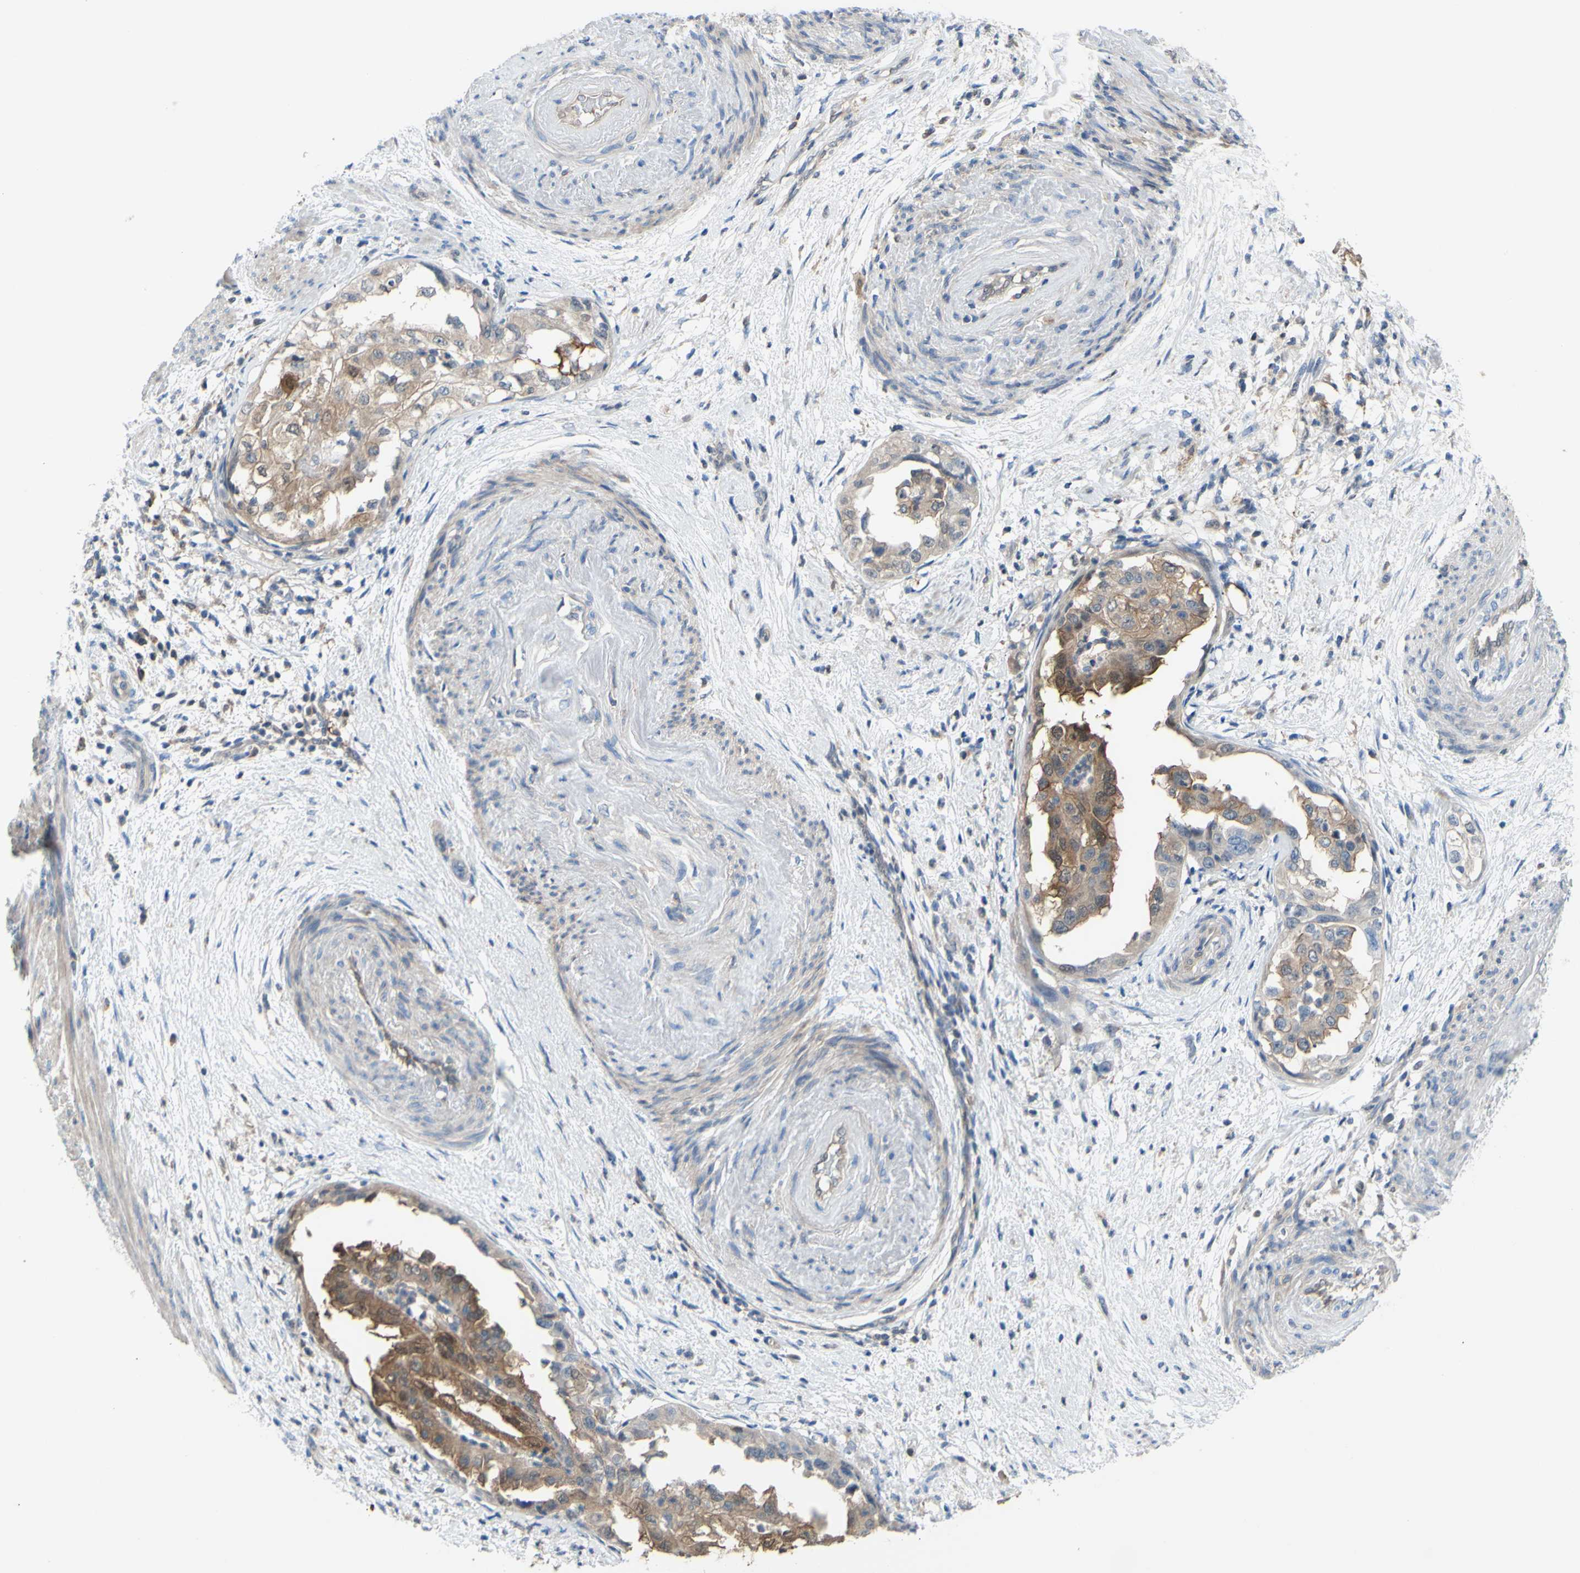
{"staining": {"intensity": "moderate", "quantity": ">75%", "location": "cytoplasmic/membranous"}, "tissue": "endometrial cancer", "cell_type": "Tumor cells", "image_type": "cancer", "snomed": [{"axis": "morphology", "description": "Adenocarcinoma, NOS"}, {"axis": "topography", "description": "Endometrium"}], "caption": "Immunohistochemistry of endometrial cancer (adenocarcinoma) demonstrates medium levels of moderate cytoplasmic/membranous positivity in approximately >75% of tumor cells.", "gene": "UPK3B", "patient": {"sex": "female", "age": 85}}